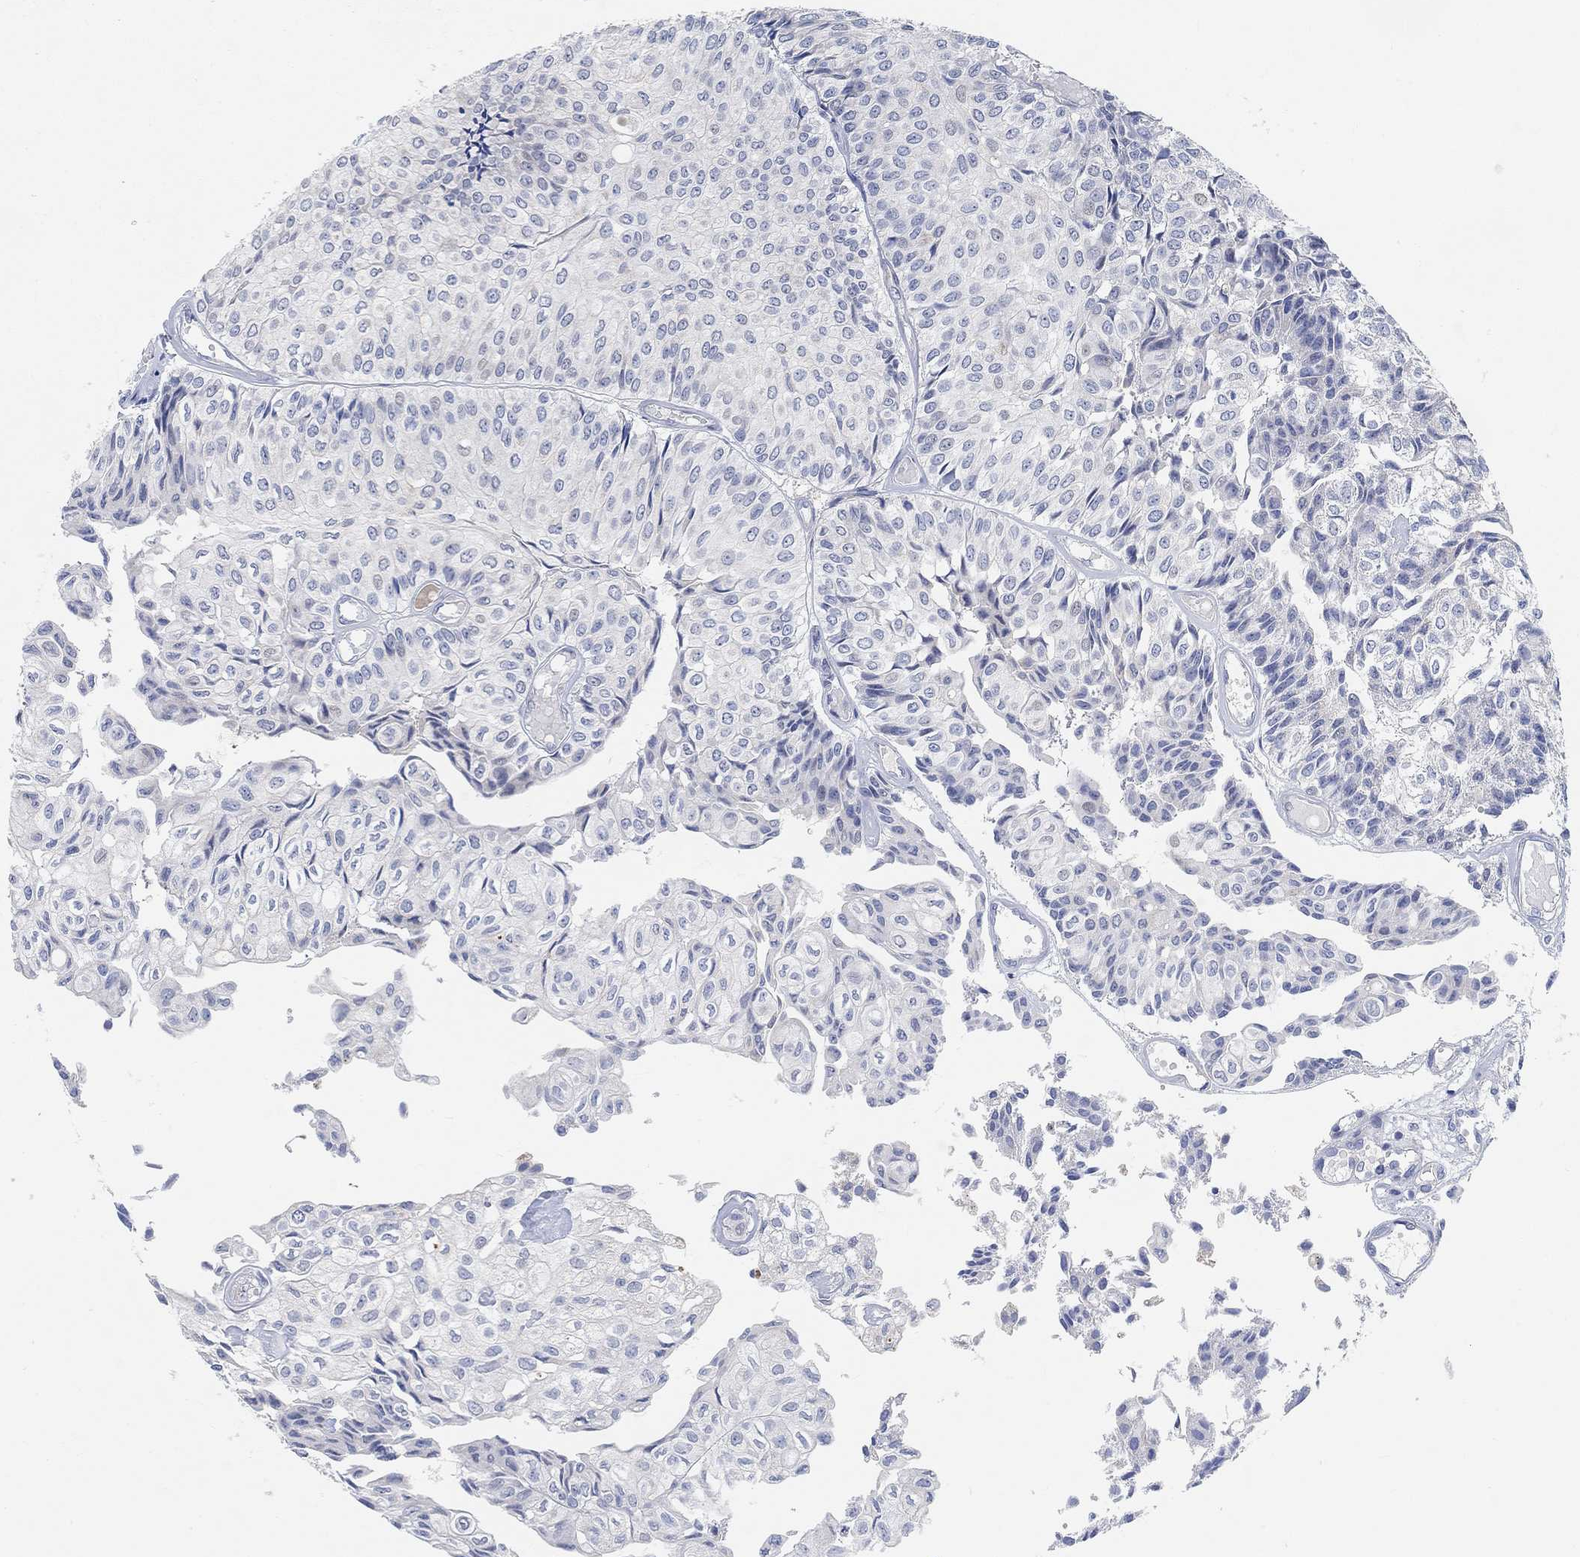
{"staining": {"intensity": "negative", "quantity": "none", "location": "none"}, "tissue": "urothelial cancer", "cell_type": "Tumor cells", "image_type": "cancer", "snomed": [{"axis": "morphology", "description": "Urothelial carcinoma, Low grade"}, {"axis": "topography", "description": "Urinary bladder"}], "caption": "IHC histopathology image of neoplastic tissue: urothelial cancer stained with DAB (3,3'-diaminobenzidine) reveals no significant protein positivity in tumor cells. The staining is performed using DAB (3,3'-diaminobenzidine) brown chromogen with nuclei counter-stained in using hematoxylin.", "gene": "HCRTR1", "patient": {"sex": "male", "age": 89}}